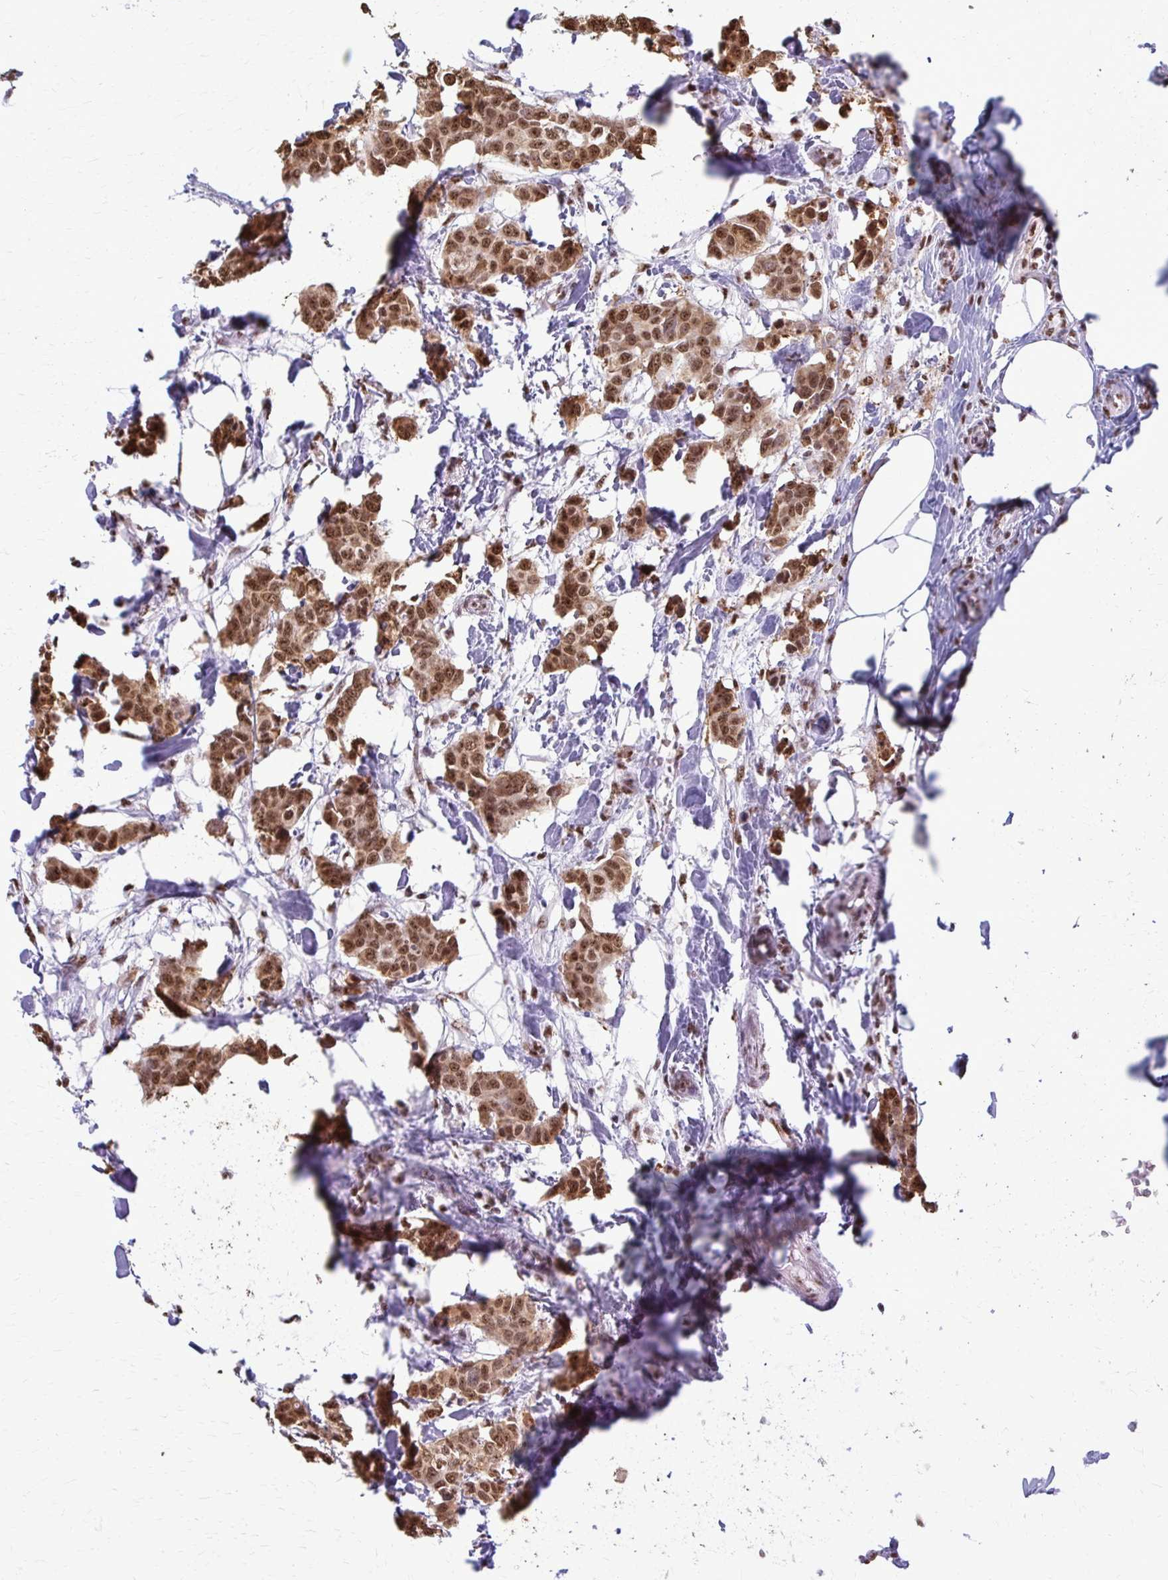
{"staining": {"intensity": "moderate", "quantity": ">75%", "location": "nuclear"}, "tissue": "breast cancer", "cell_type": "Tumor cells", "image_type": "cancer", "snomed": [{"axis": "morphology", "description": "Duct carcinoma"}, {"axis": "topography", "description": "Breast"}], "caption": "Protein expression by IHC reveals moderate nuclear expression in about >75% of tumor cells in breast intraductal carcinoma.", "gene": "SNRPA", "patient": {"sex": "female", "age": 62}}